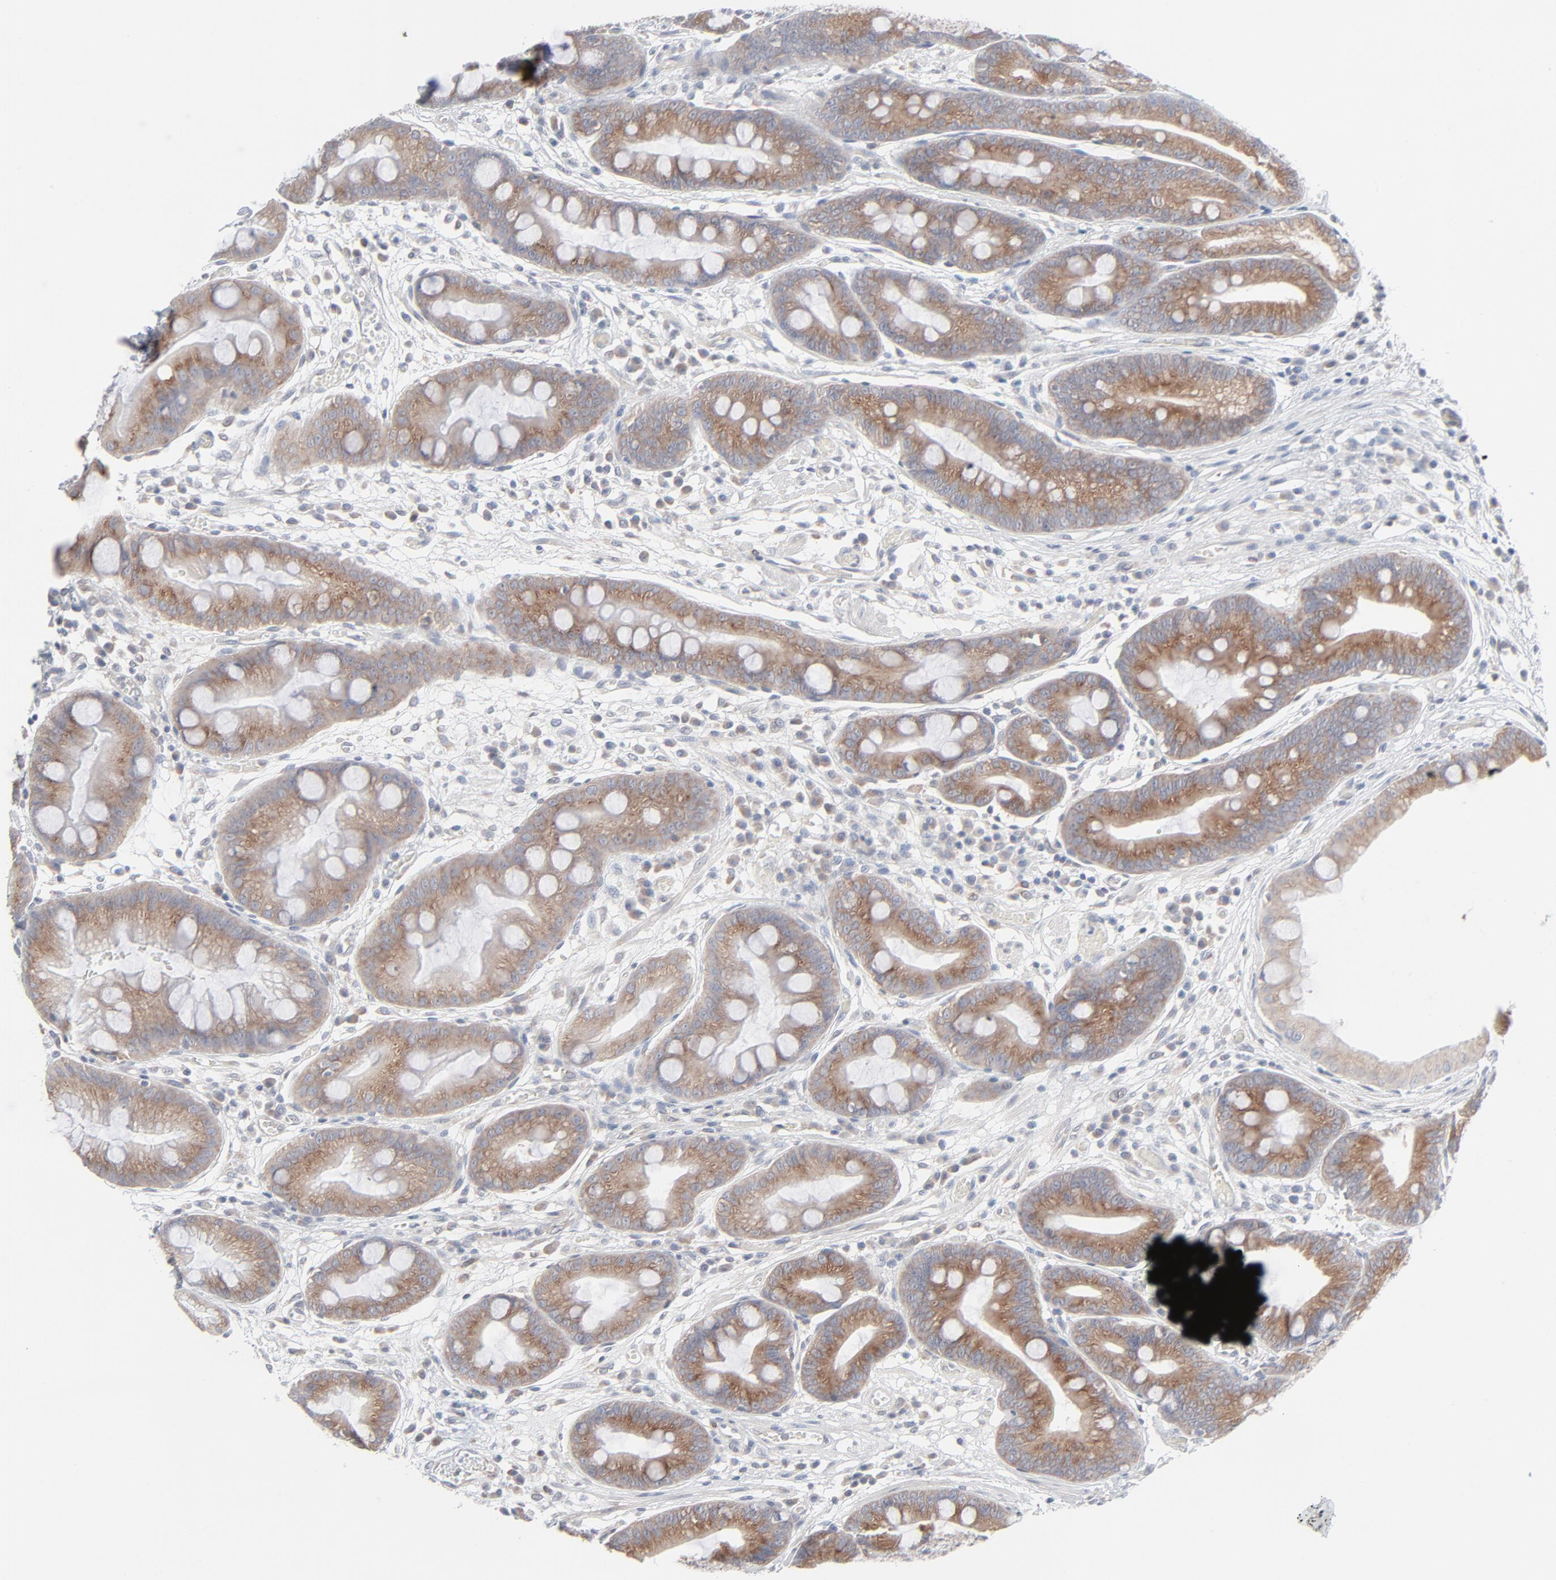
{"staining": {"intensity": "moderate", "quantity": ">75%", "location": "cytoplasmic/membranous"}, "tissue": "stomach", "cell_type": "Glandular cells", "image_type": "normal", "snomed": [{"axis": "morphology", "description": "Normal tissue, NOS"}, {"axis": "morphology", "description": "Inflammation, NOS"}, {"axis": "topography", "description": "Stomach, lower"}], "caption": "Stomach stained with DAB (3,3'-diaminobenzidine) immunohistochemistry (IHC) demonstrates medium levels of moderate cytoplasmic/membranous expression in approximately >75% of glandular cells. (DAB (3,3'-diaminobenzidine) = brown stain, brightfield microscopy at high magnification).", "gene": "KDSR", "patient": {"sex": "male", "age": 59}}